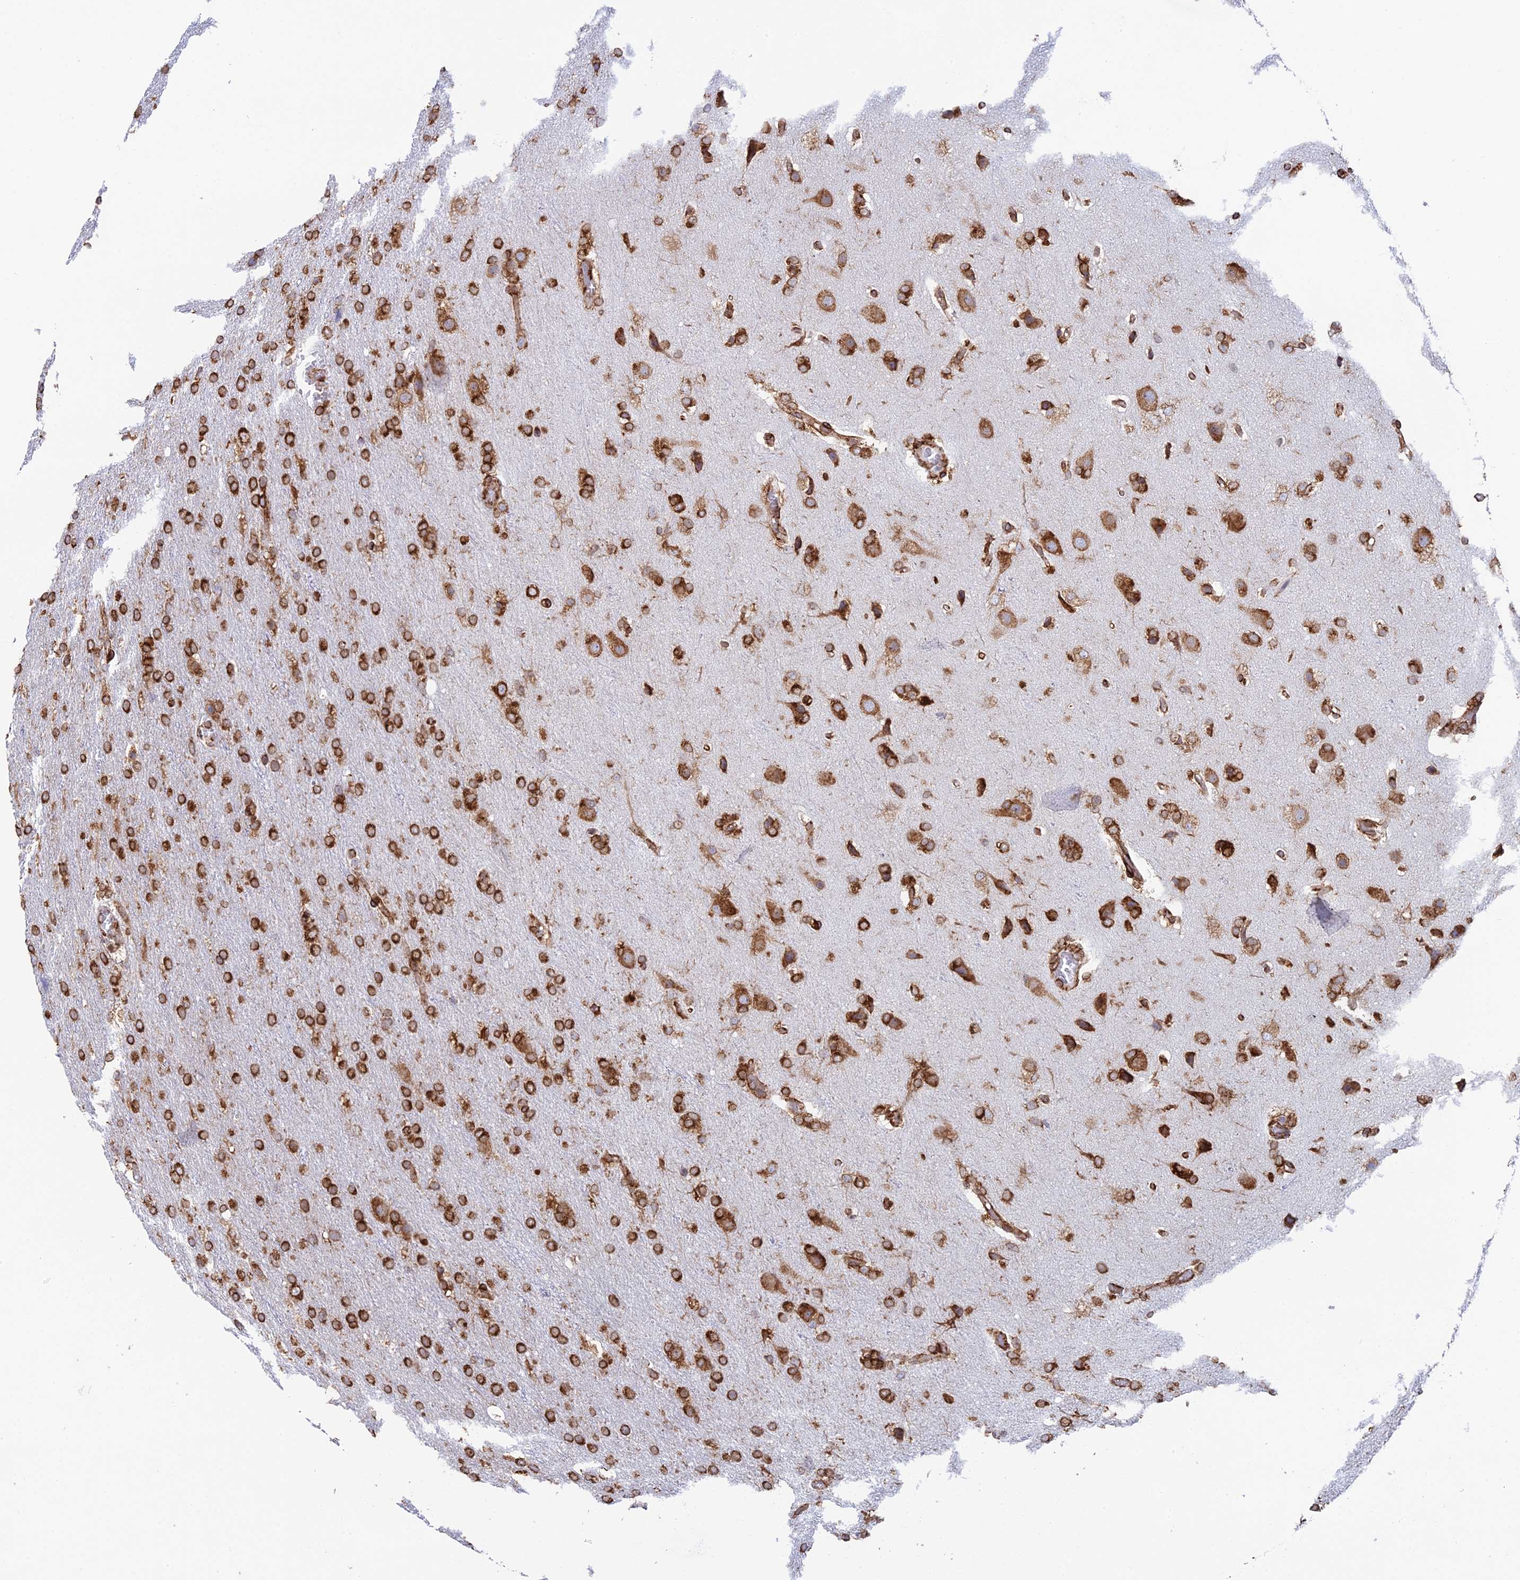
{"staining": {"intensity": "strong", "quantity": "25%-75%", "location": "cytoplasmic/membranous"}, "tissue": "glioma", "cell_type": "Tumor cells", "image_type": "cancer", "snomed": [{"axis": "morphology", "description": "Glioma, malignant, High grade"}, {"axis": "topography", "description": "Brain"}], "caption": "Tumor cells exhibit high levels of strong cytoplasmic/membranous expression in about 25%-75% of cells in human glioma. (IHC, brightfield microscopy, high magnification).", "gene": "CCDC69", "patient": {"sex": "female", "age": 74}}